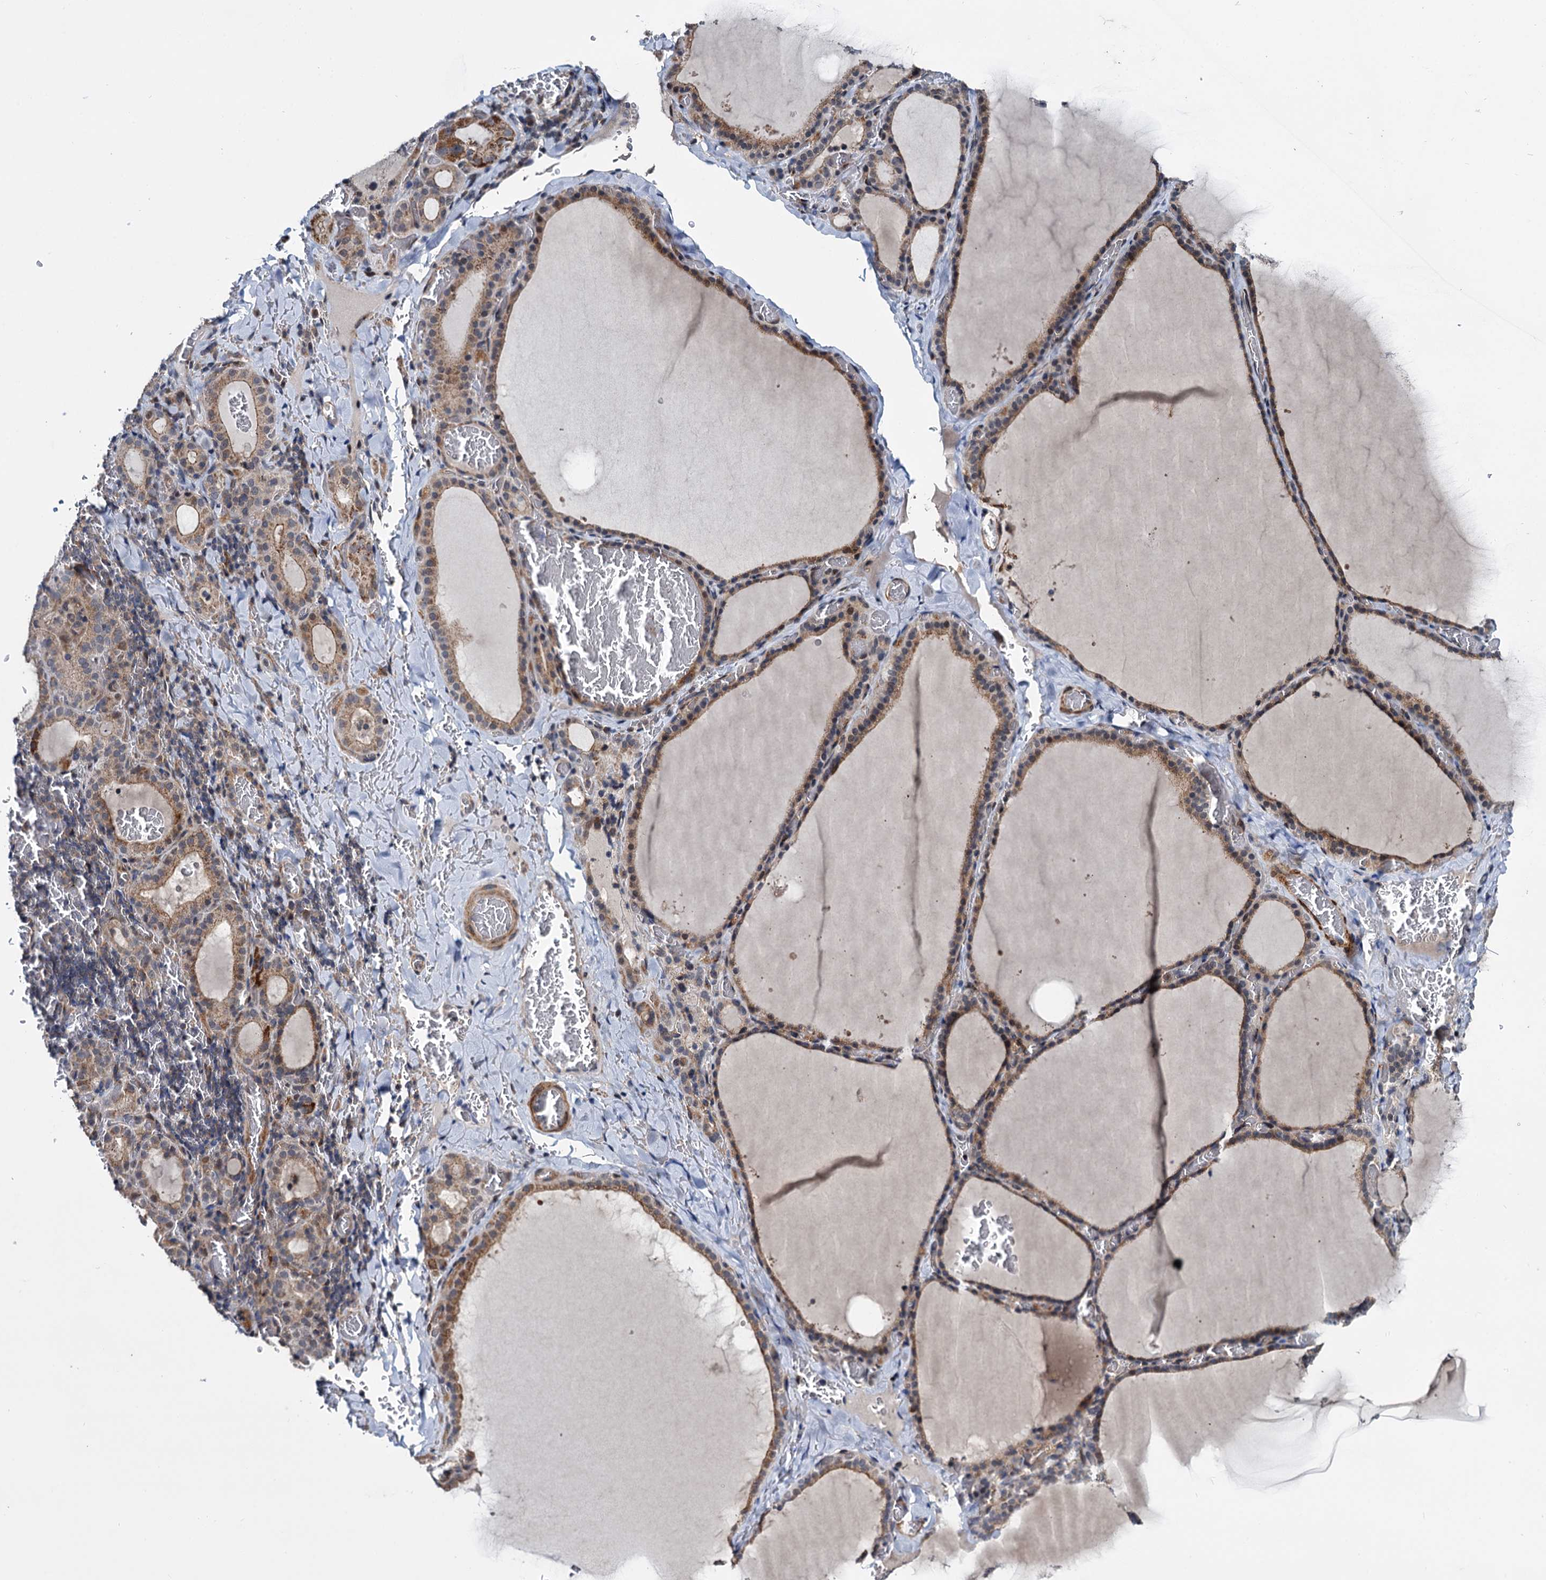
{"staining": {"intensity": "moderate", "quantity": ">75%", "location": "cytoplasmic/membranous"}, "tissue": "thyroid gland", "cell_type": "Glandular cells", "image_type": "normal", "snomed": [{"axis": "morphology", "description": "Normal tissue, NOS"}, {"axis": "topography", "description": "Thyroid gland"}], "caption": "High-power microscopy captured an immunohistochemistry (IHC) histopathology image of benign thyroid gland, revealing moderate cytoplasmic/membranous staining in approximately >75% of glandular cells. (DAB (3,3'-diaminobenzidine) IHC with brightfield microscopy, high magnification).", "gene": "ARHGAP42", "patient": {"sex": "female", "age": 39}}